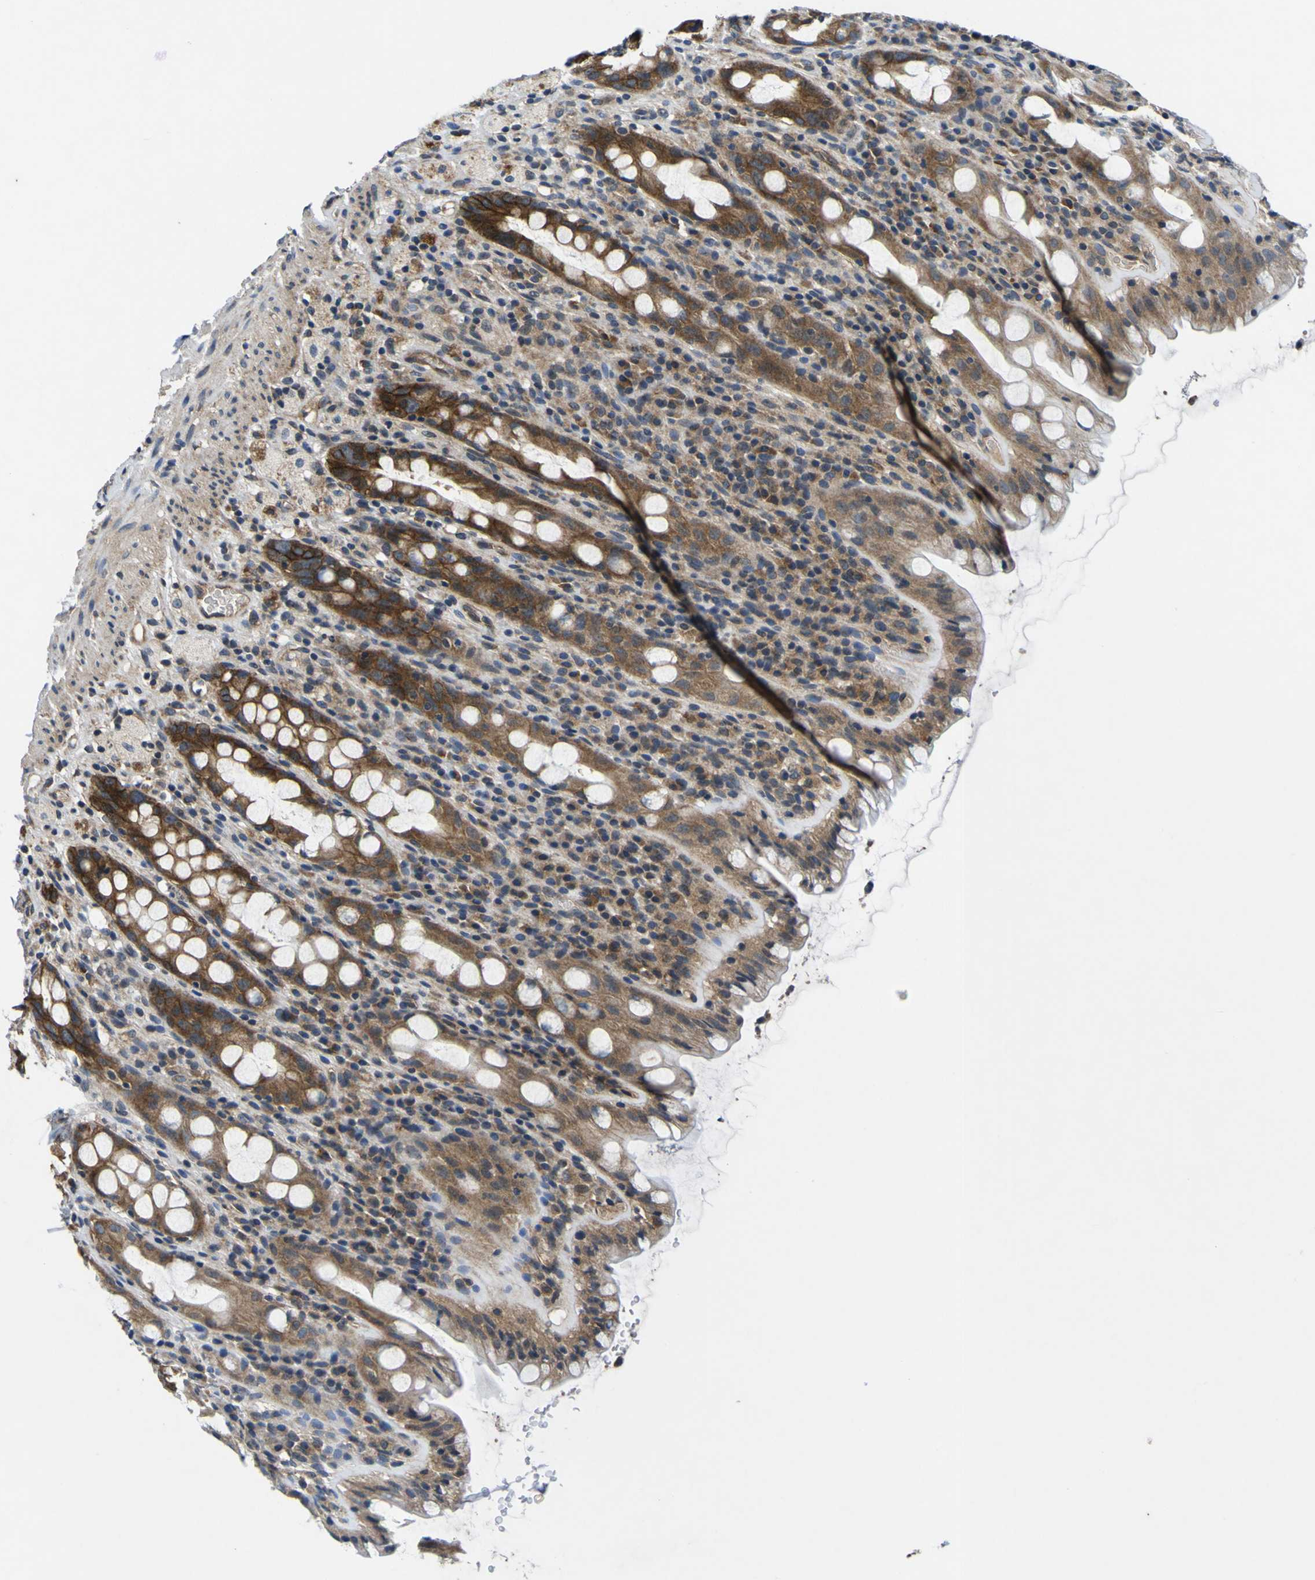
{"staining": {"intensity": "moderate", "quantity": ">75%", "location": "cytoplasmic/membranous"}, "tissue": "rectum", "cell_type": "Glandular cells", "image_type": "normal", "snomed": [{"axis": "morphology", "description": "Normal tissue, NOS"}, {"axis": "topography", "description": "Rectum"}], "caption": "An immunohistochemistry (IHC) histopathology image of benign tissue is shown. Protein staining in brown shows moderate cytoplasmic/membranous positivity in rectum within glandular cells.", "gene": "EPHB4", "patient": {"sex": "male", "age": 44}}